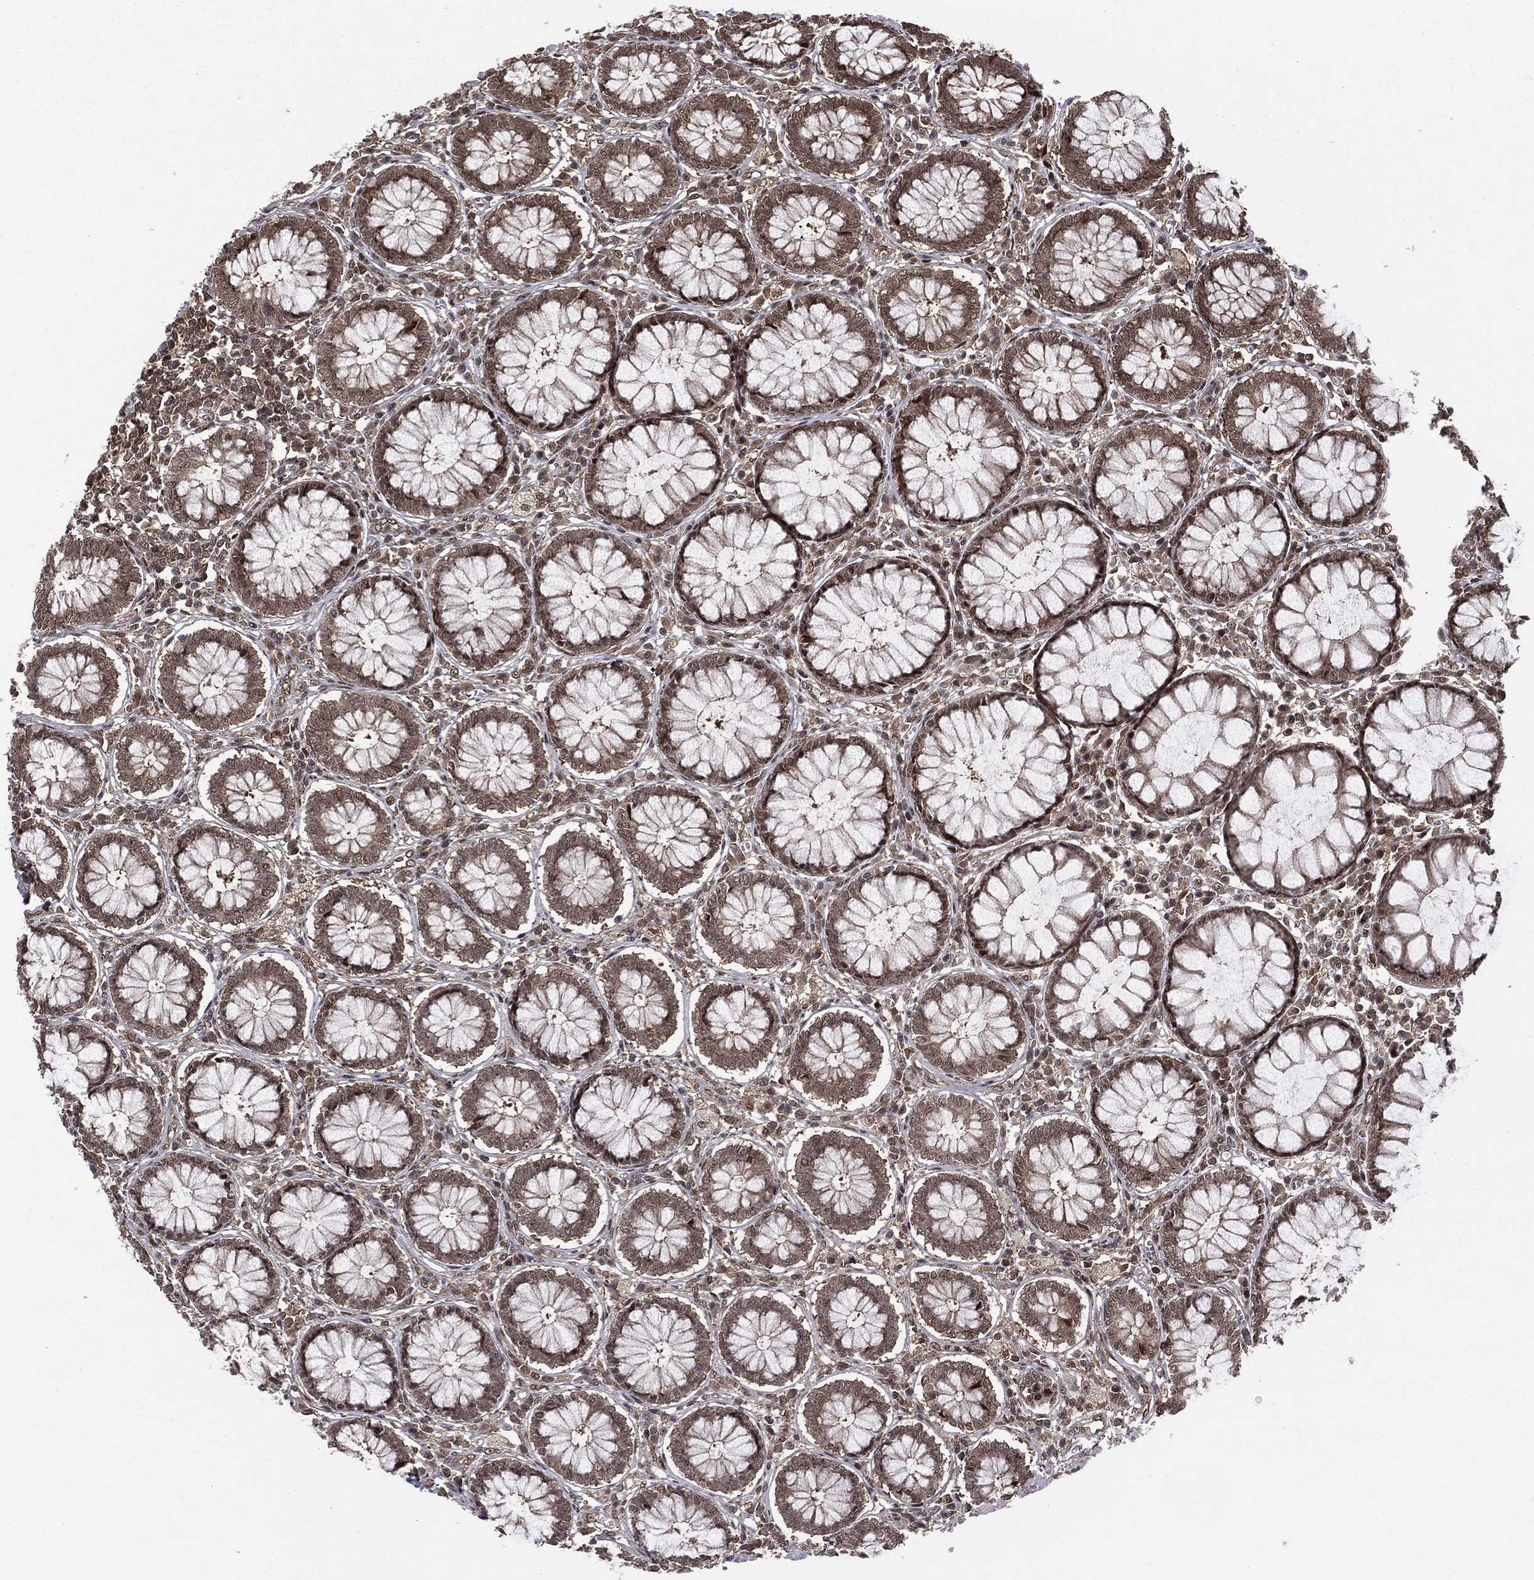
{"staining": {"intensity": "moderate", "quantity": ">75%", "location": "nuclear"}, "tissue": "colon", "cell_type": "Endothelial cells", "image_type": "normal", "snomed": [{"axis": "morphology", "description": "Normal tissue, NOS"}, {"axis": "topography", "description": "Colon"}], "caption": "Endothelial cells display medium levels of moderate nuclear expression in about >75% of cells in normal human colon.", "gene": "PTPA", "patient": {"sex": "male", "age": 65}}